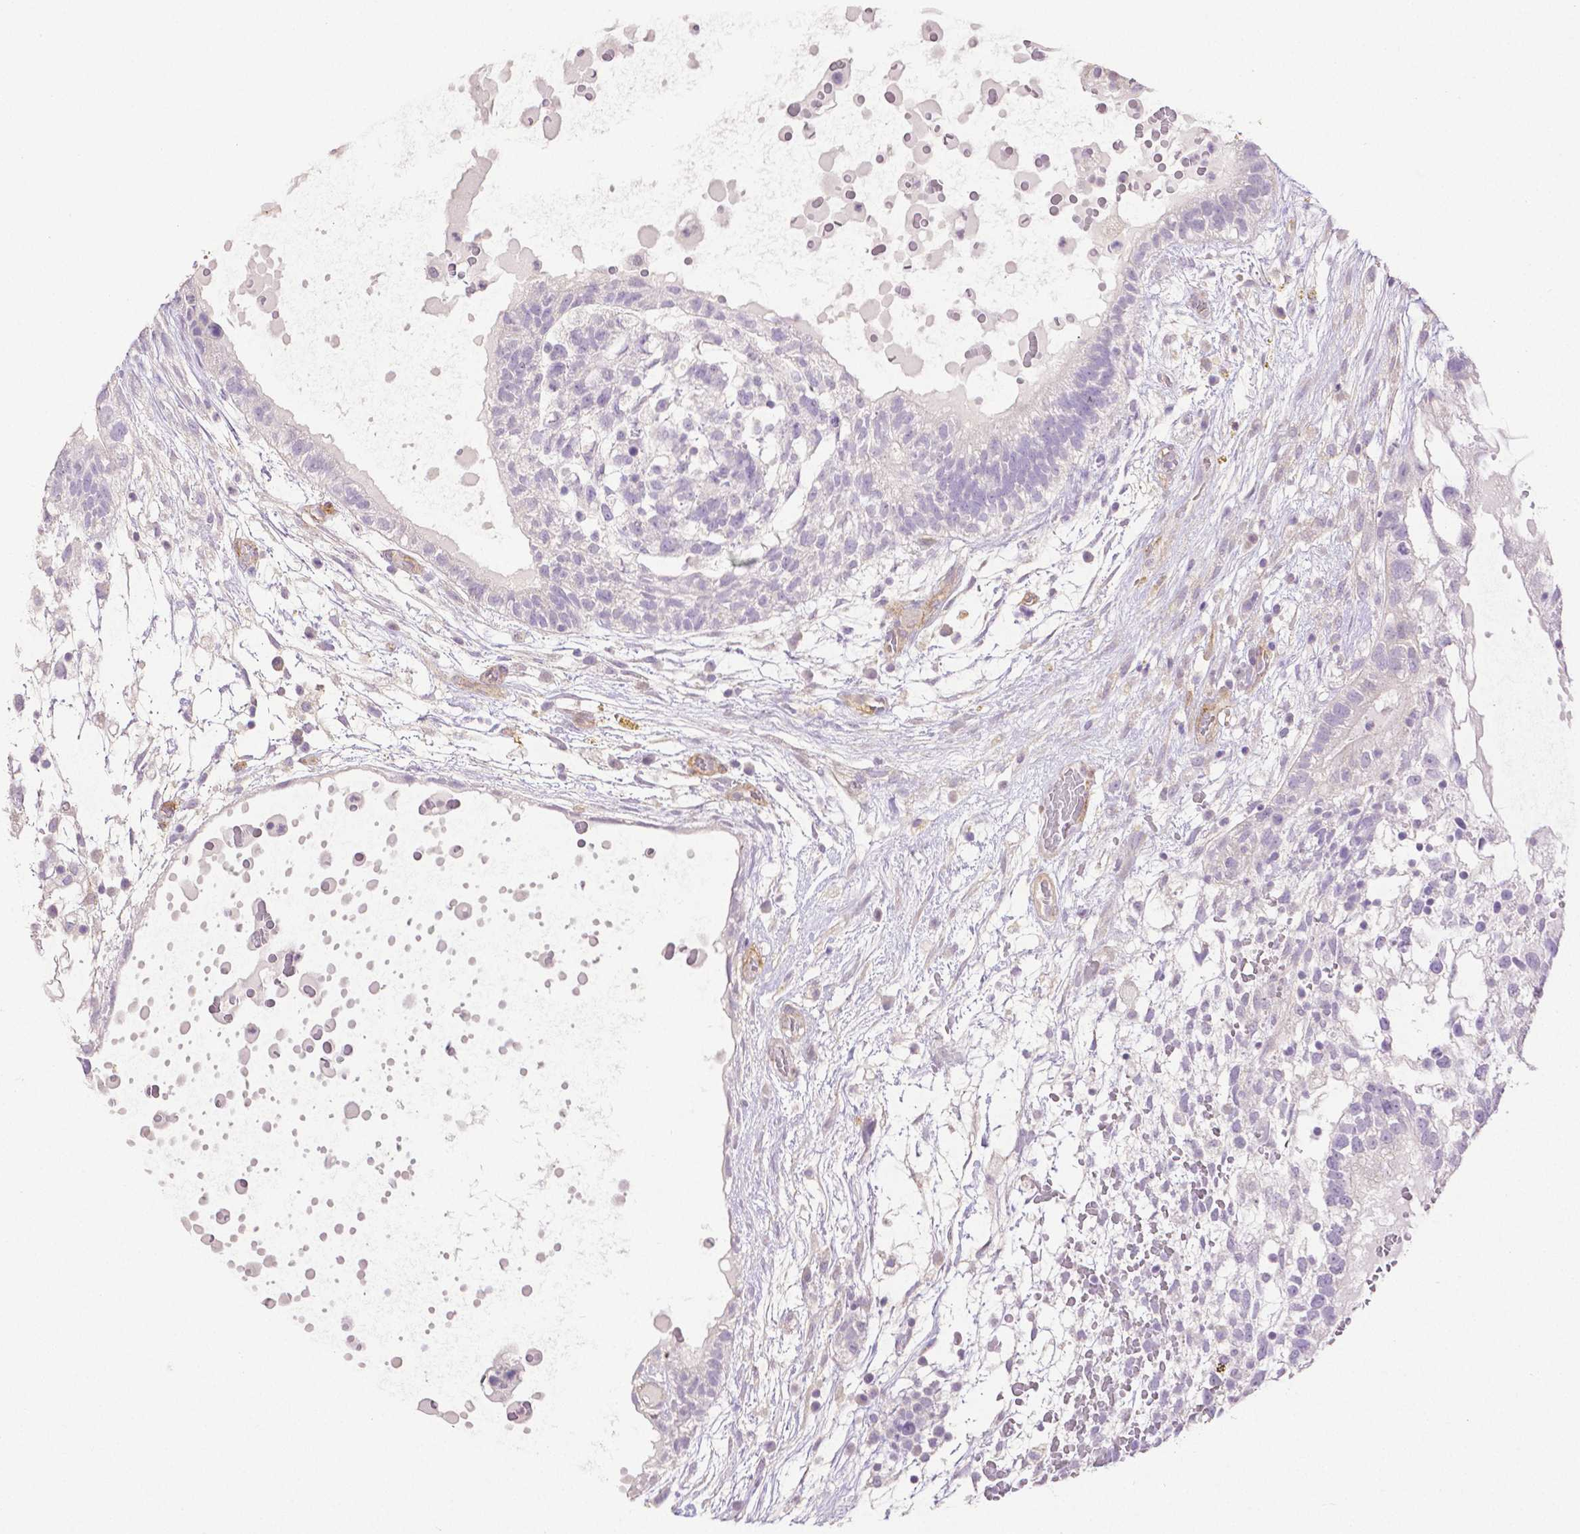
{"staining": {"intensity": "negative", "quantity": "none", "location": "none"}, "tissue": "testis cancer", "cell_type": "Tumor cells", "image_type": "cancer", "snomed": [{"axis": "morphology", "description": "Normal tissue, NOS"}, {"axis": "morphology", "description": "Carcinoma, Embryonal, NOS"}, {"axis": "topography", "description": "Testis"}], "caption": "DAB immunohistochemical staining of embryonal carcinoma (testis) reveals no significant expression in tumor cells. (DAB IHC with hematoxylin counter stain).", "gene": "THY1", "patient": {"sex": "male", "age": 32}}